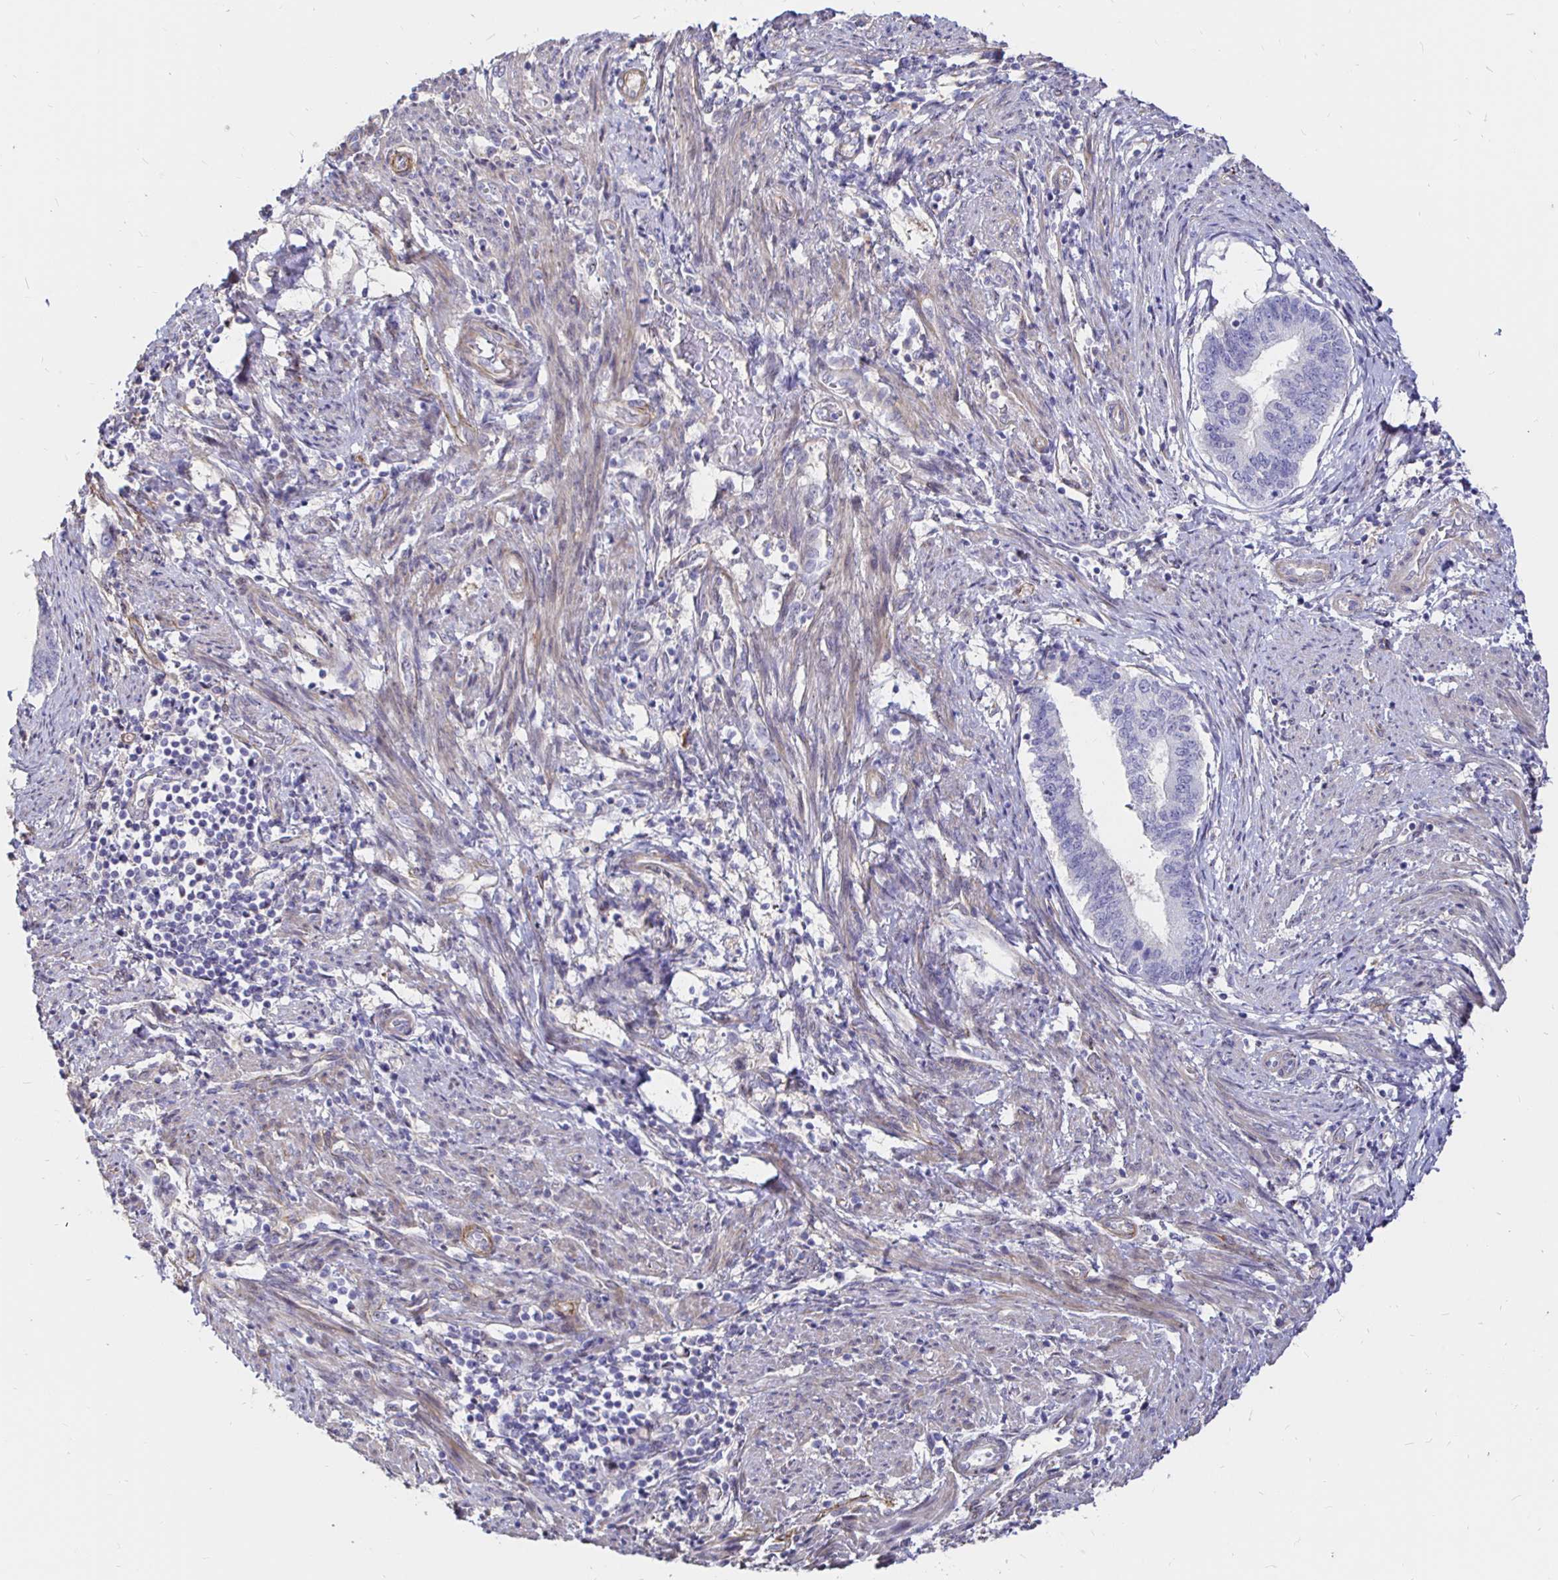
{"staining": {"intensity": "negative", "quantity": "none", "location": "none"}, "tissue": "endometrial cancer", "cell_type": "Tumor cells", "image_type": "cancer", "snomed": [{"axis": "morphology", "description": "Adenocarcinoma, NOS"}, {"axis": "topography", "description": "Endometrium"}], "caption": "Histopathology image shows no protein staining in tumor cells of adenocarcinoma (endometrial) tissue.", "gene": "PALM2AKAP2", "patient": {"sex": "female", "age": 65}}